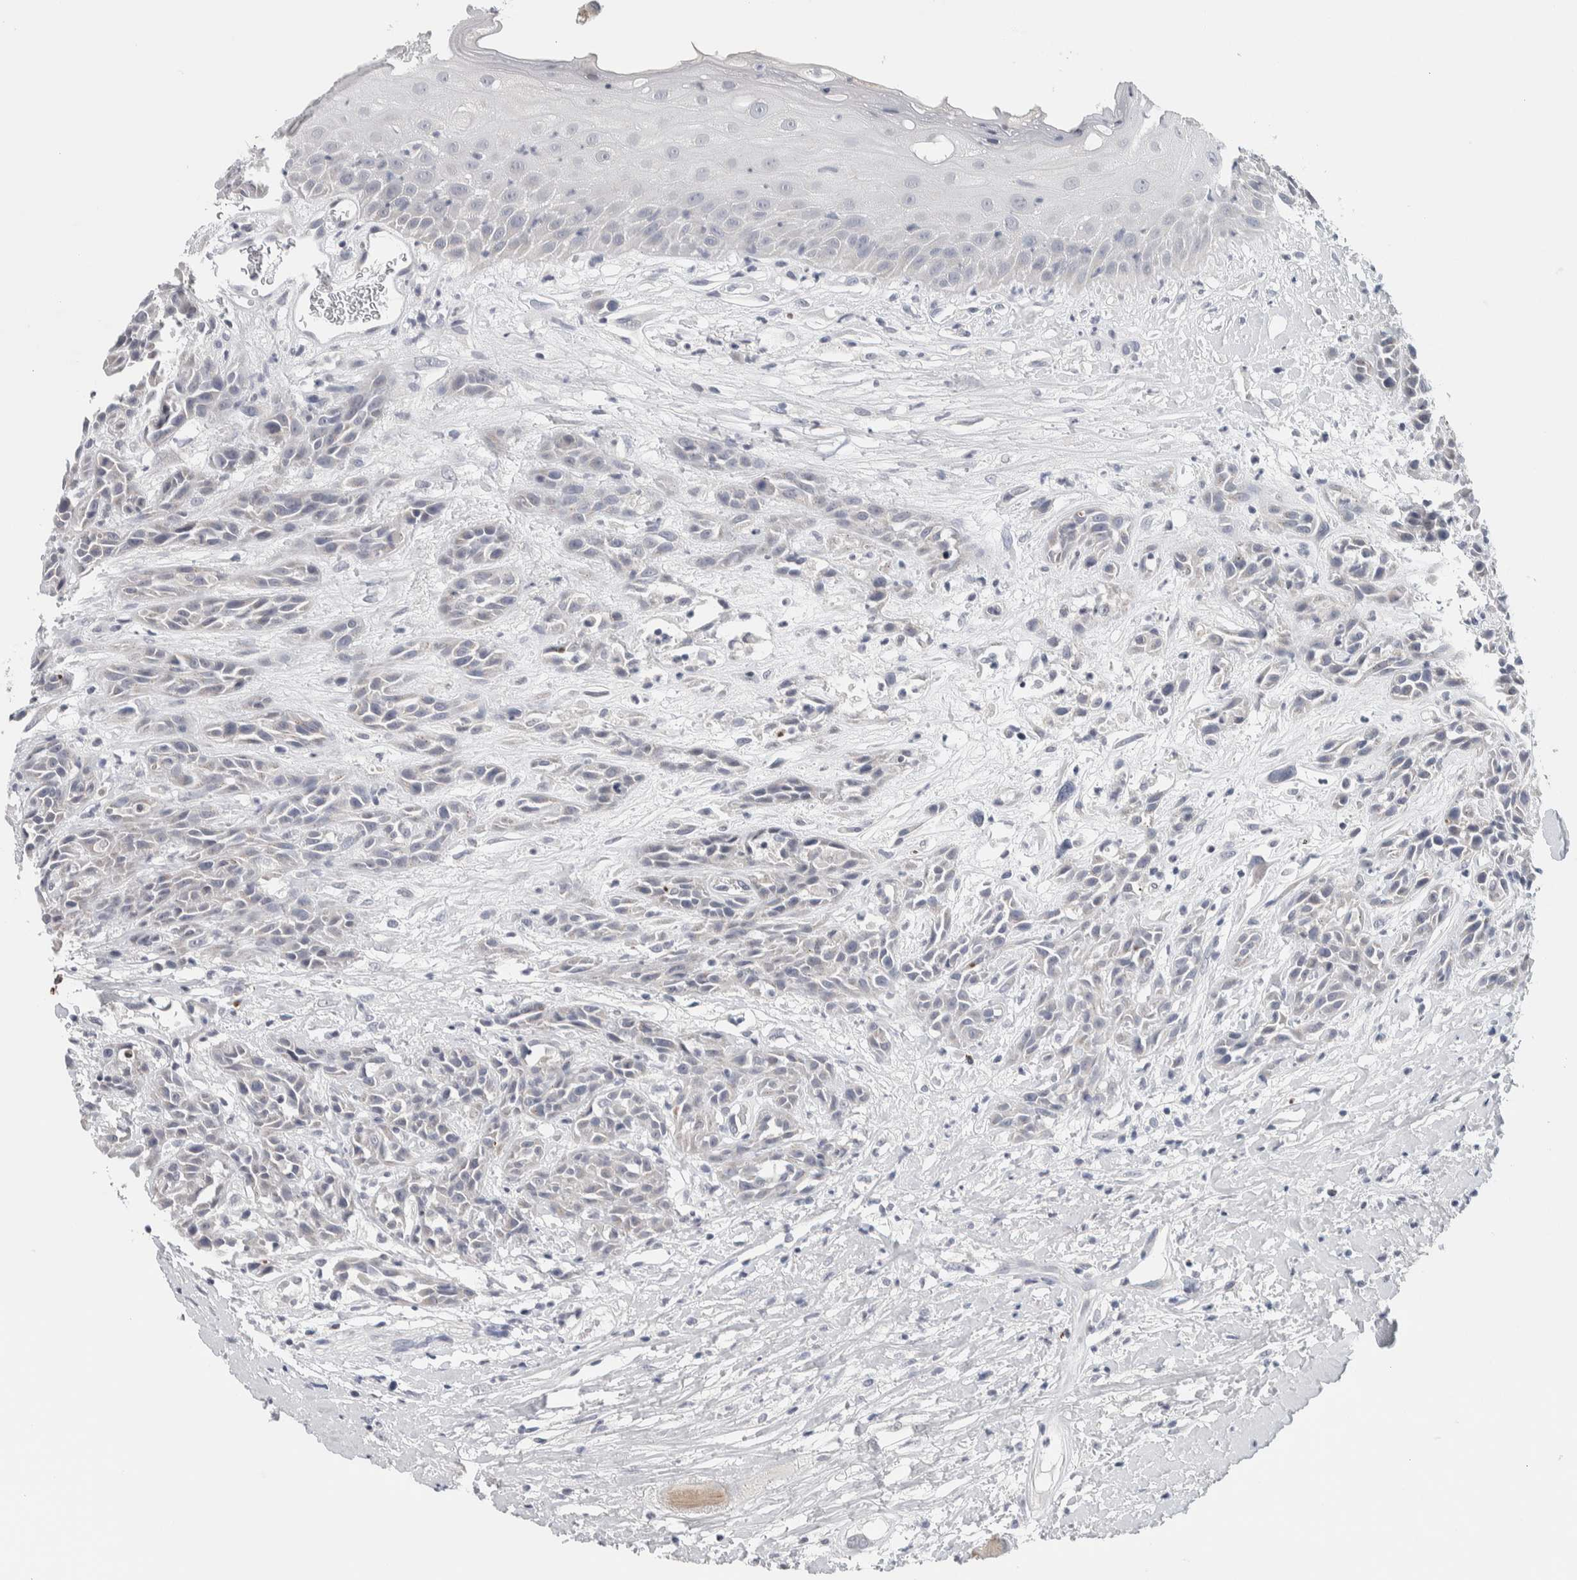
{"staining": {"intensity": "negative", "quantity": "none", "location": "none"}, "tissue": "head and neck cancer", "cell_type": "Tumor cells", "image_type": "cancer", "snomed": [{"axis": "morphology", "description": "Normal tissue, NOS"}, {"axis": "morphology", "description": "Squamous cell carcinoma, NOS"}, {"axis": "topography", "description": "Cartilage tissue"}, {"axis": "topography", "description": "Head-Neck"}], "caption": "A high-resolution photomicrograph shows IHC staining of head and neck cancer, which exhibits no significant expression in tumor cells. Nuclei are stained in blue.", "gene": "SCN2A", "patient": {"sex": "male", "age": 62}}